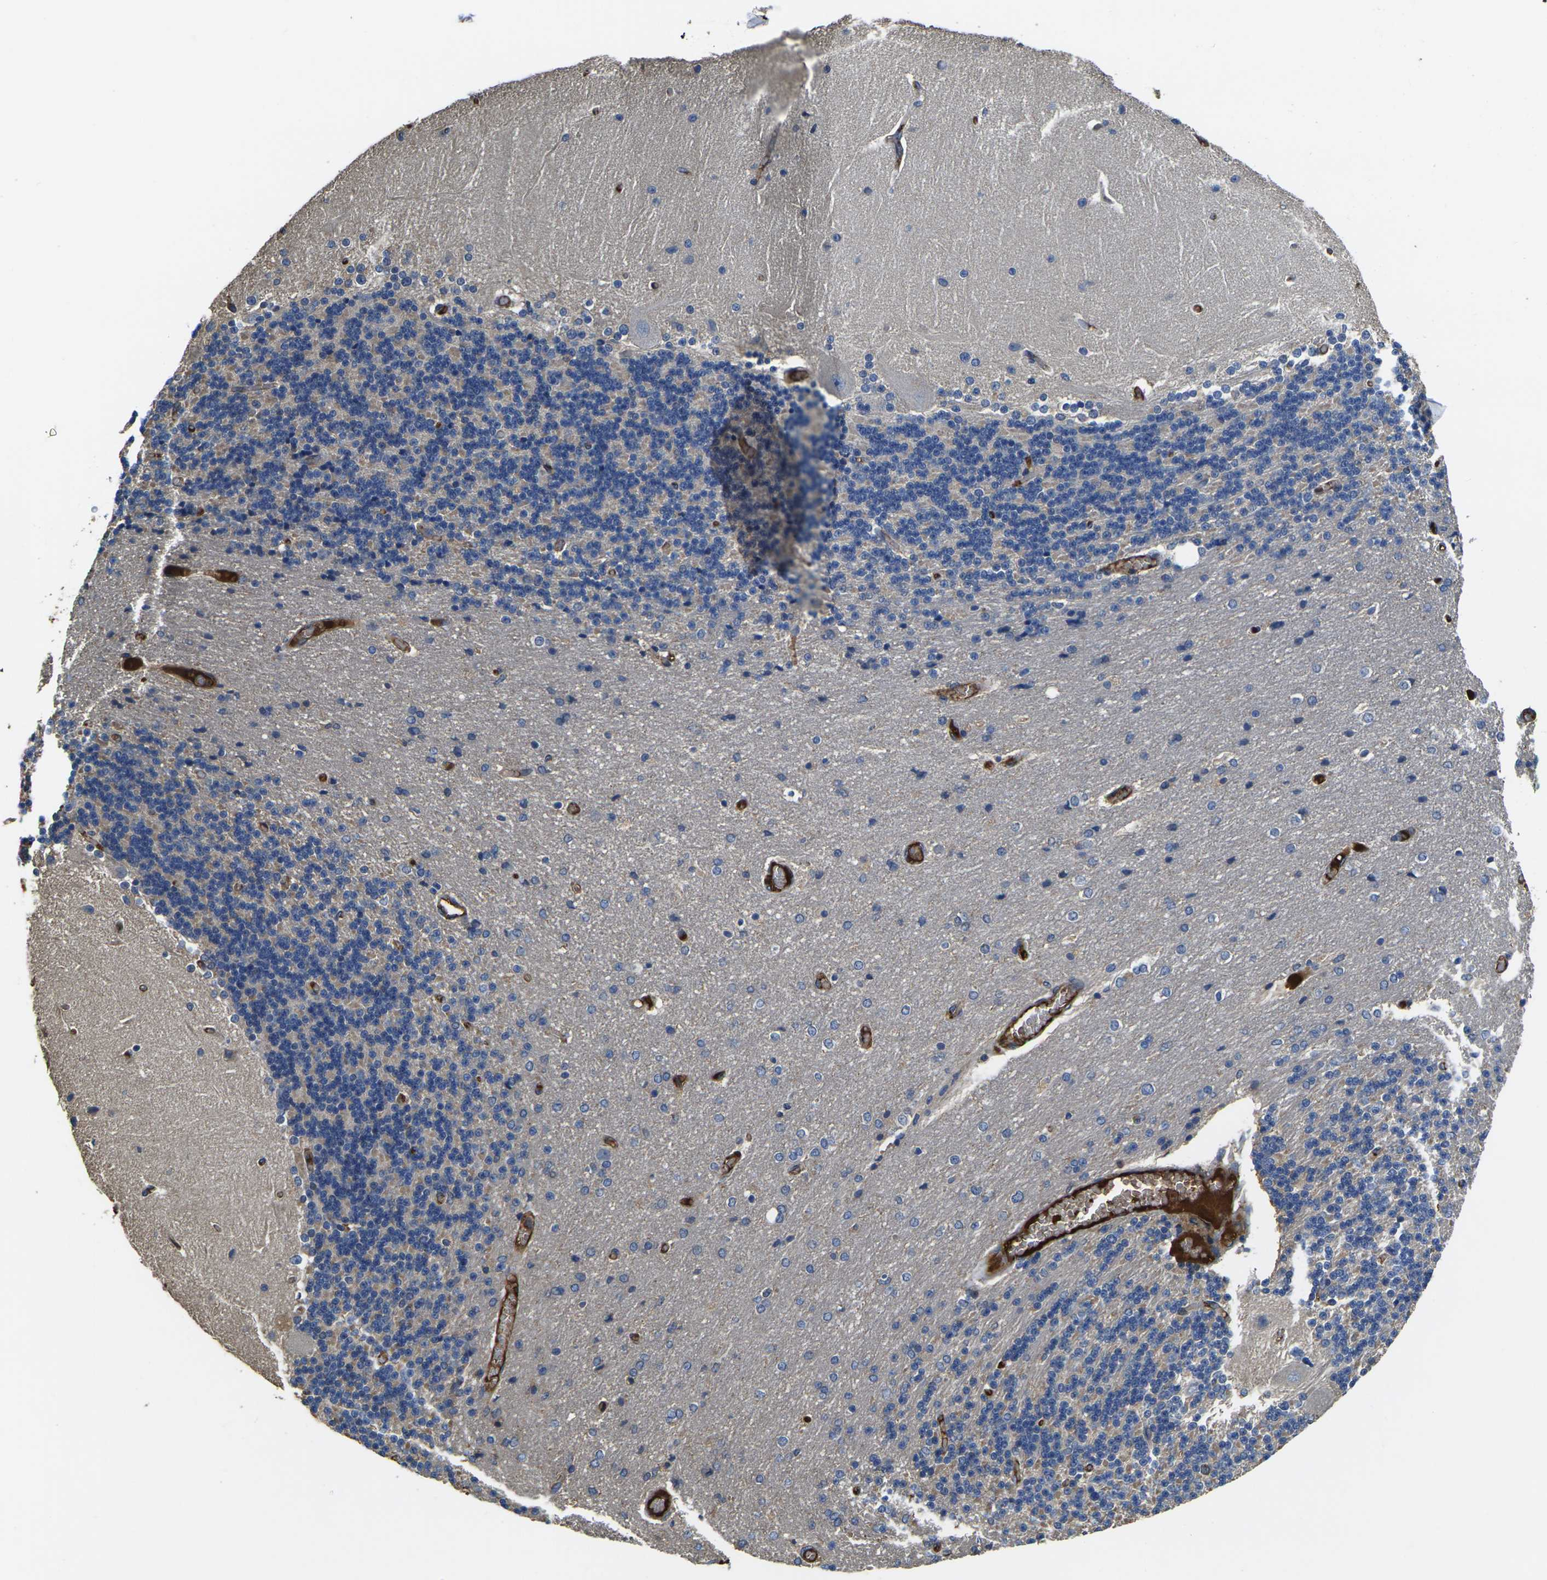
{"staining": {"intensity": "moderate", "quantity": "<25%", "location": "cytoplasmic/membranous"}, "tissue": "cerebellum", "cell_type": "Cells in granular layer", "image_type": "normal", "snomed": [{"axis": "morphology", "description": "Normal tissue, NOS"}, {"axis": "topography", "description": "Cerebellum"}], "caption": "This is a micrograph of immunohistochemistry (IHC) staining of normal cerebellum, which shows moderate expression in the cytoplasmic/membranous of cells in granular layer.", "gene": "HSPG2", "patient": {"sex": "female", "age": 54}}